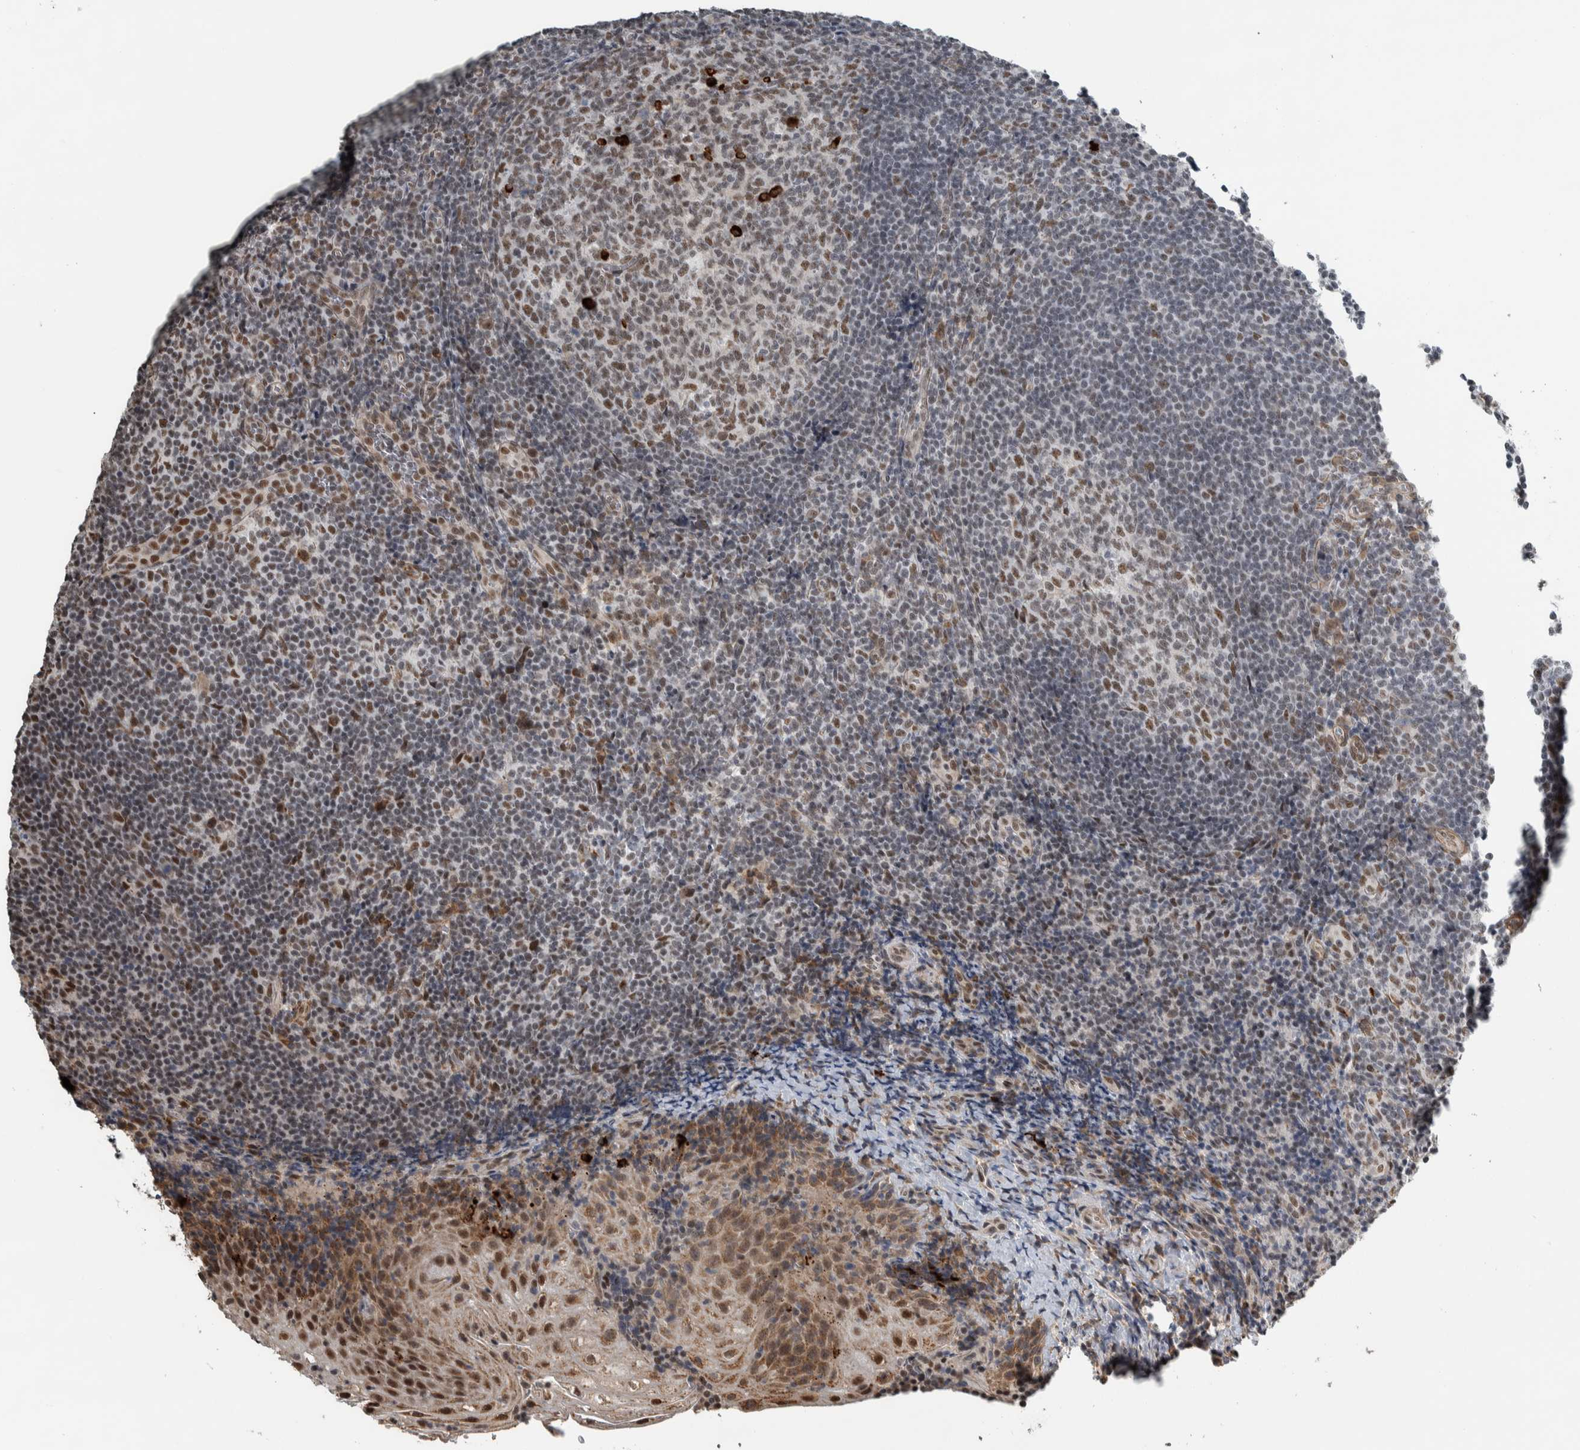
{"staining": {"intensity": "moderate", "quantity": "25%-75%", "location": "nuclear"}, "tissue": "tonsil", "cell_type": "Germinal center cells", "image_type": "normal", "snomed": [{"axis": "morphology", "description": "Normal tissue, NOS"}, {"axis": "topography", "description": "Tonsil"}], "caption": "Immunohistochemical staining of benign tonsil reveals moderate nuclear protein positivity in approximately 25%-75% of germinal center cells. (Brightfield microscopy of DAB IHC at high magnification).", "gene": "DDX42", "patient": {"sex": "male", "age": 37}}